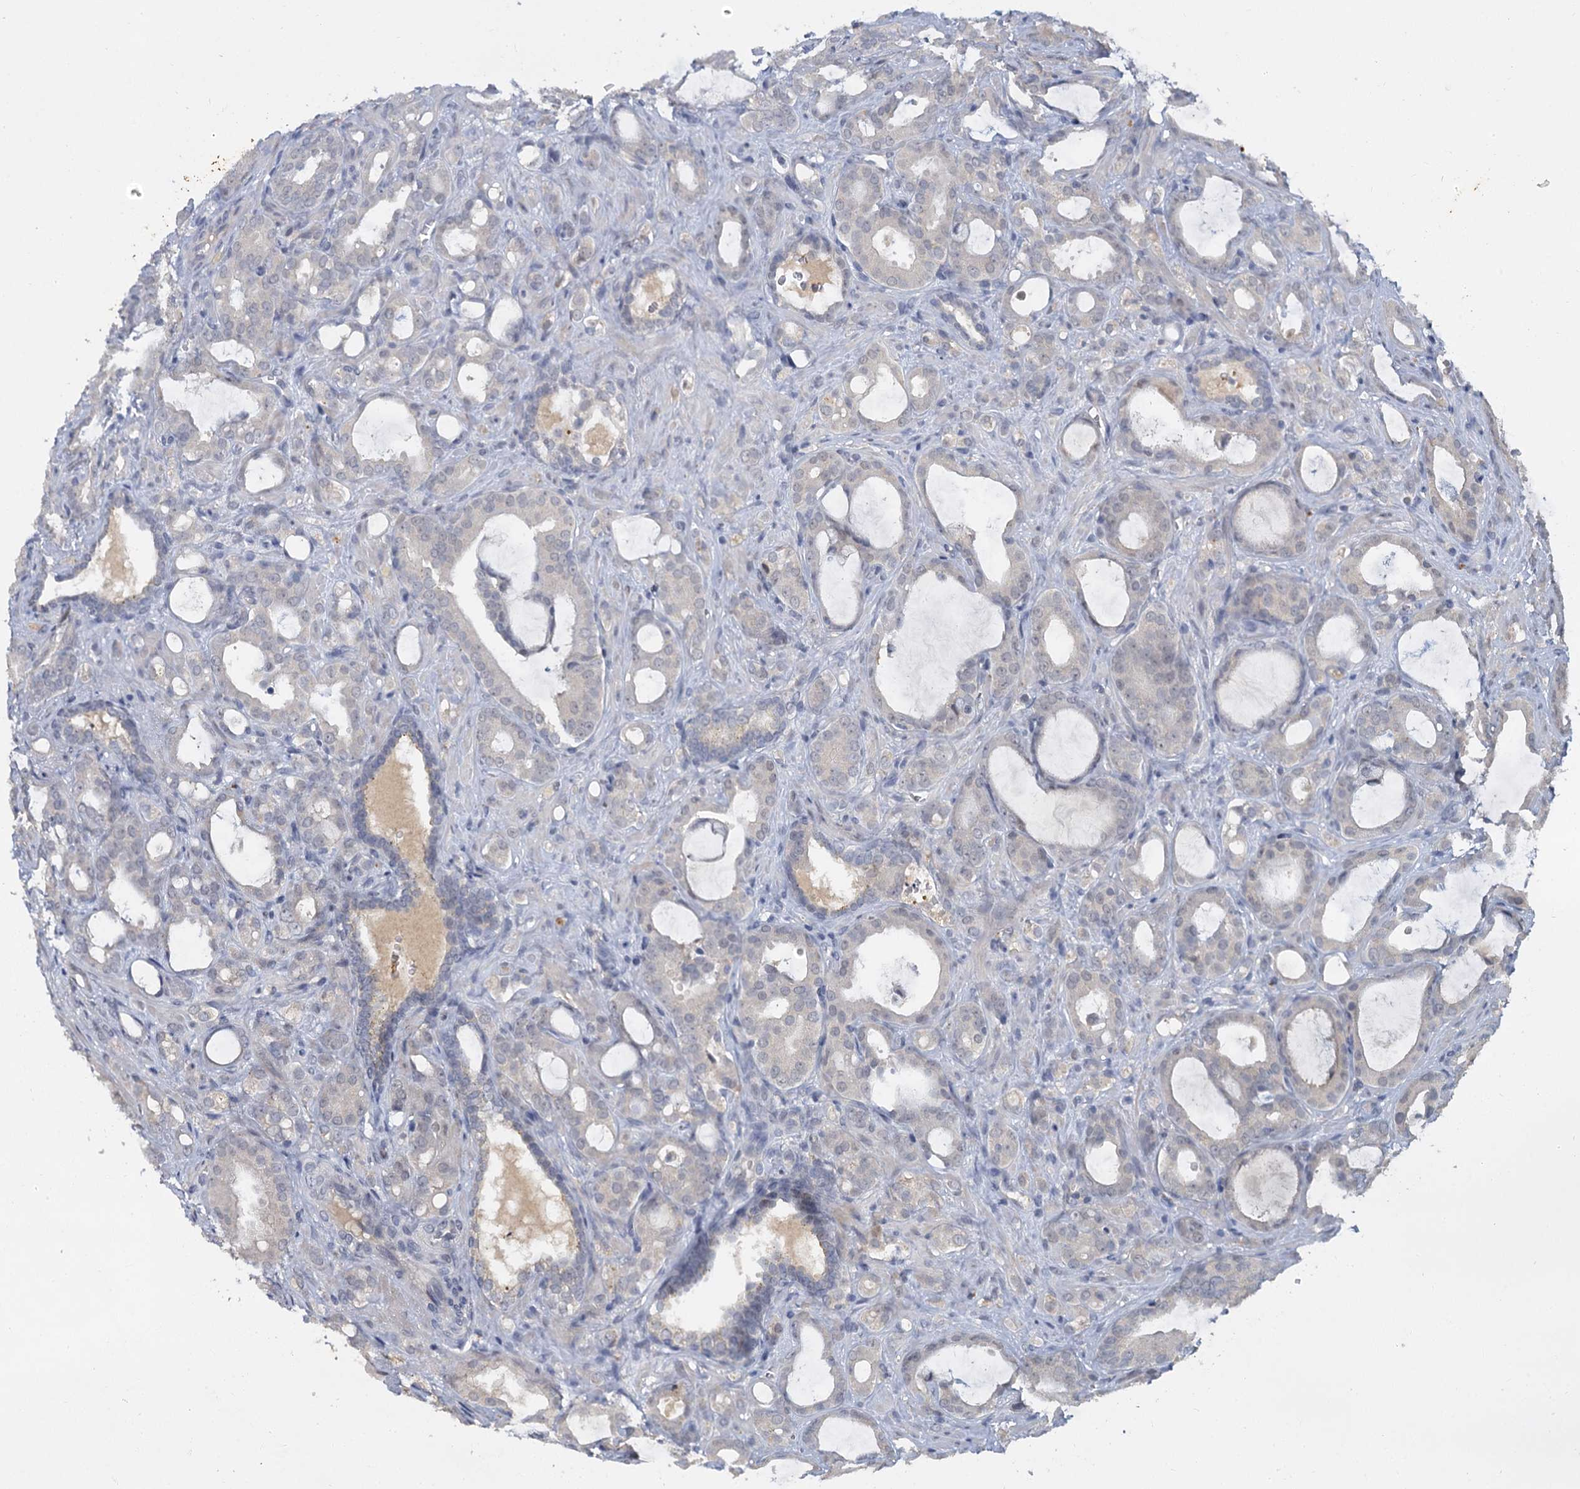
{"staining": {"intensity": "negative", "quantity": "none", "location": "none"}, "tissue": "prostate cancer", "cell_type": "Tumor cells", "image_type": "cancer", "snomed": [{"axis": "morphology", "description": "Adenocarcinoma, High grade"}, {"axis": "topography", "description": "Prostate"}], "caption": "High-grade adenocarcinoma (prostate) was stained to show a protein in brown. There is no significant staining in tumor cells.", "gene": "MUCL1", "patient": {"sex": "male", "age": 72}}